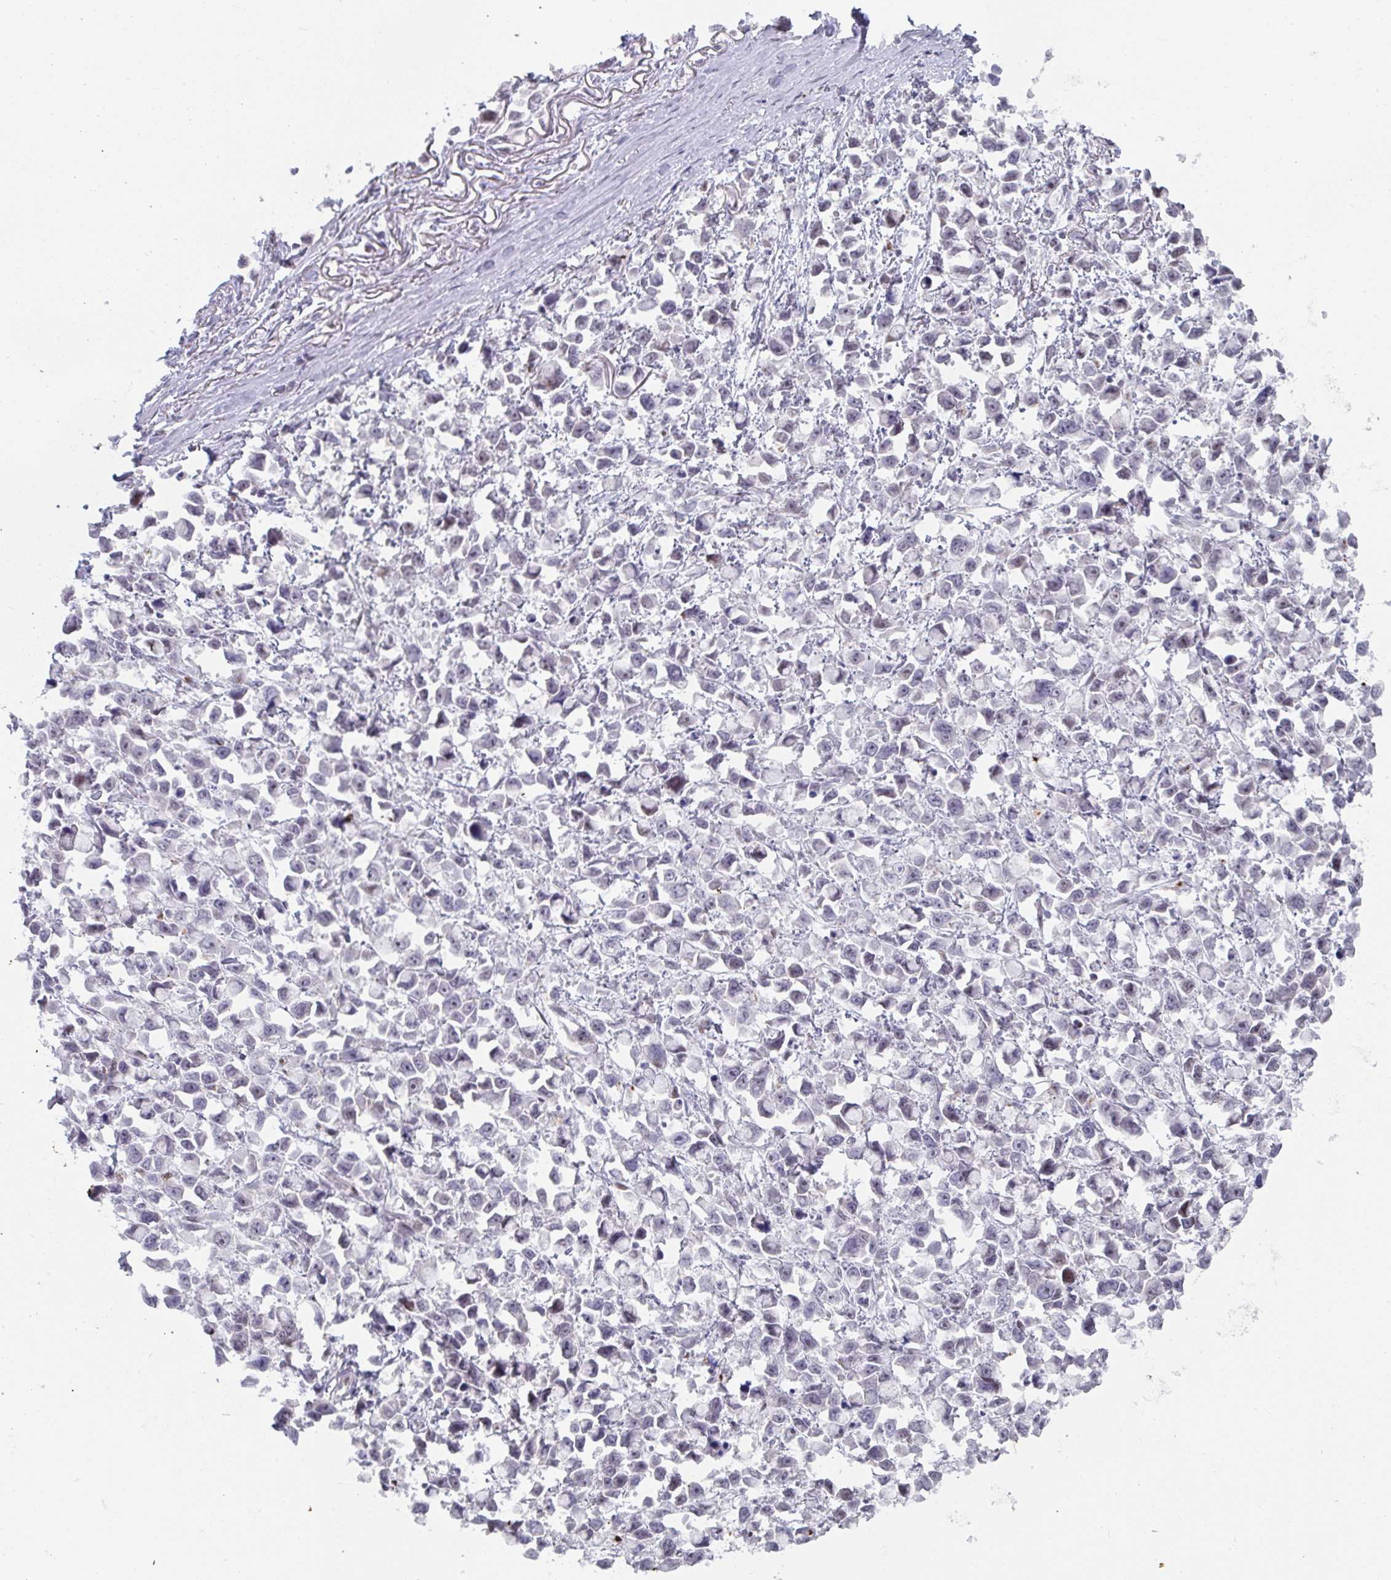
{"staining": {"intensity": "negative", "quantity": "none", "location": "none"}, "tissue": "stomach cancer", "cell_type": "Tumor cells", "image_type": "cancer", "snomed": [{"axis": "morphology", "description": "Adenocarcinoma, NOS"}, {"axis": "topography", "description": "Stomach"}], "caption": "Stomach cancer stained for a protein using immunohistochemistry (IHC) demonstrates no positivity tumor cells.", "gene": "POU2AF2", "patient": {"sex": "female", "age": 81}}